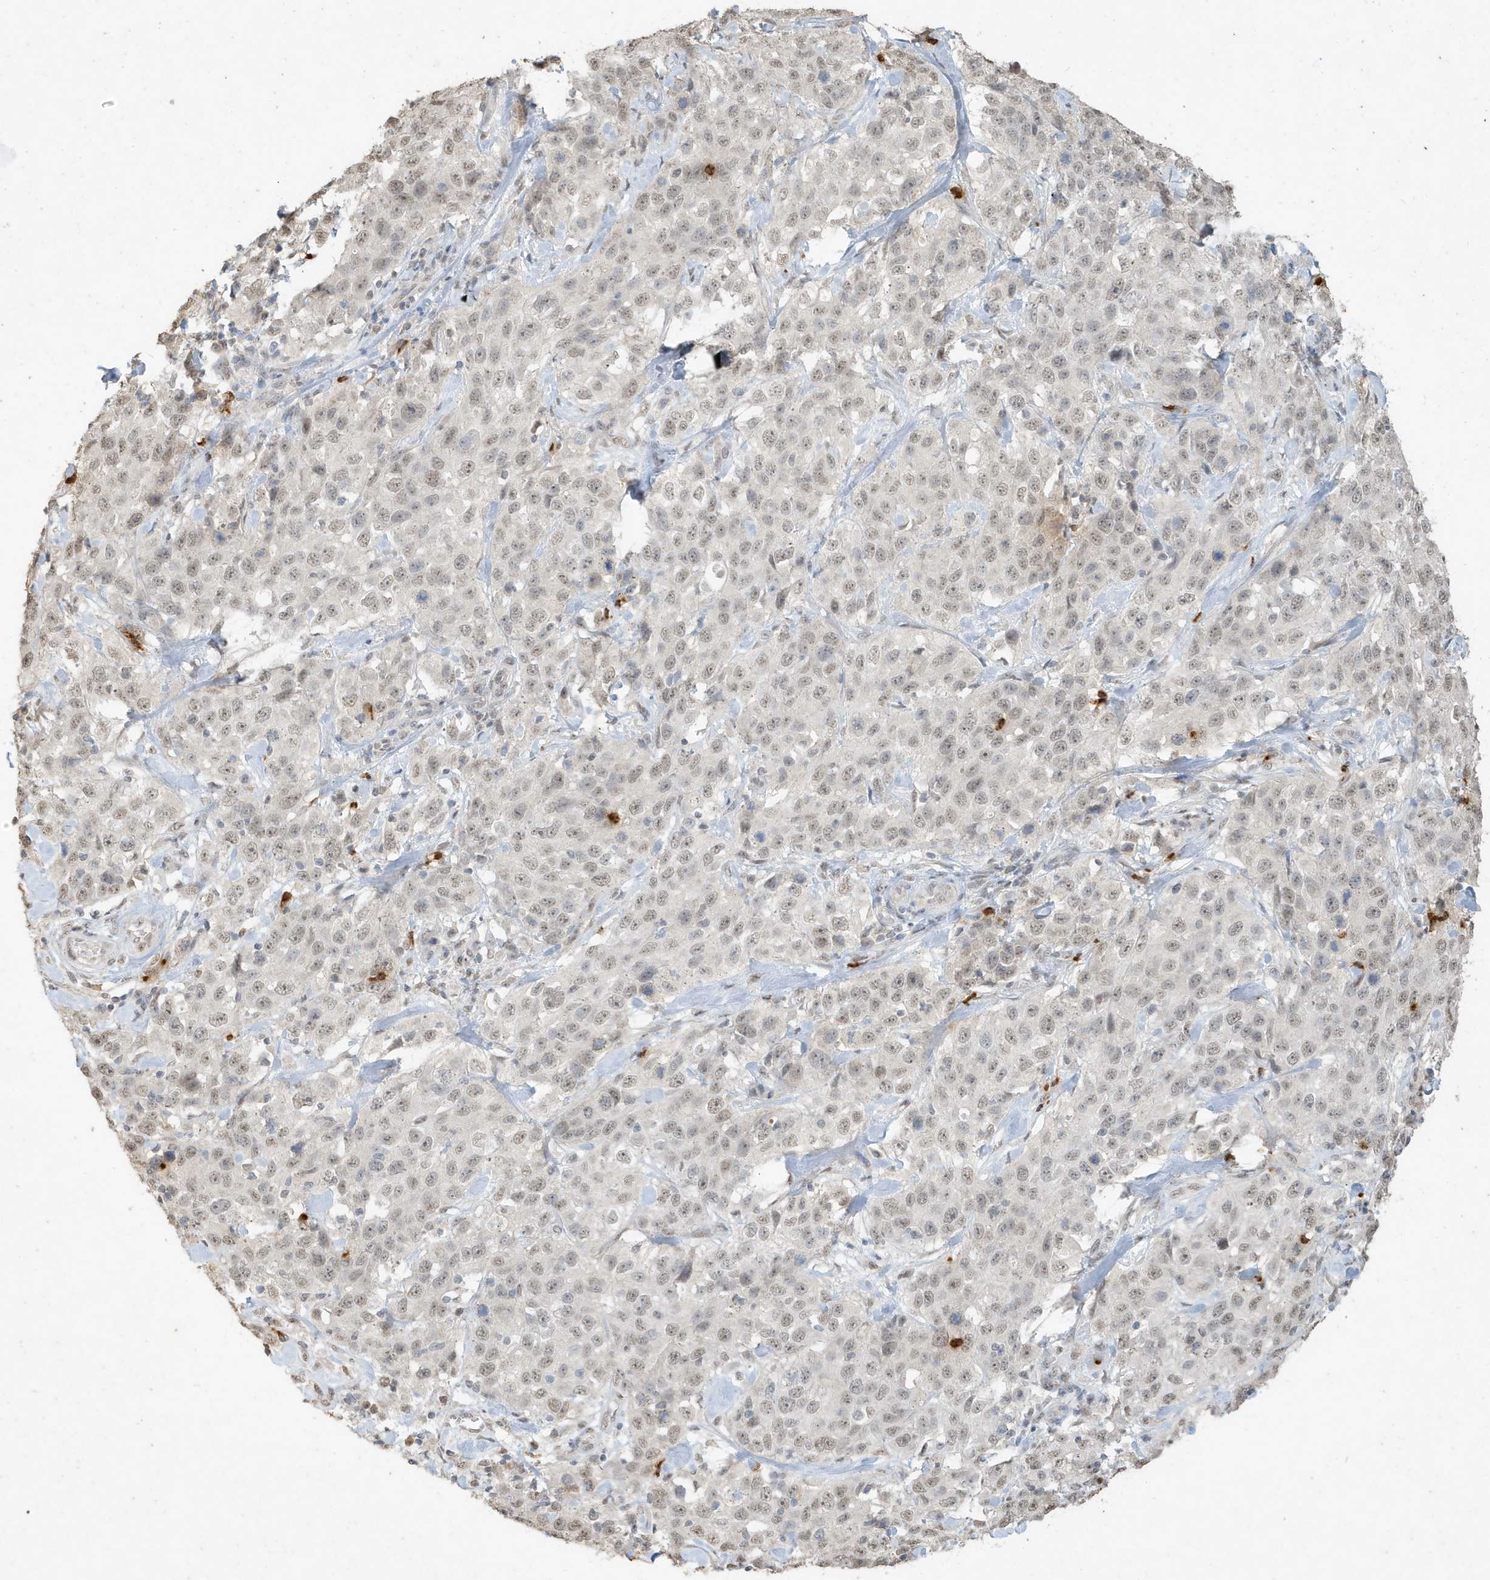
{"staining": {"intensity": "weak", "quantity": ">75%", "location": "nuclear"}, "tissue": "stomach cancer", "cell_type": "Tumor cells", "image_type": "cancer", "snomed": [{"axis": "morphology", "description": "Normal tissue, NOS"}, {"axis": "morphology", "description": "Adenocarcinoma, NOS"}, {"axis": "topography", "description": "Lymph node"}, {"axis": "topography", "description": "Stomach"}], "caption": "Brown immunohistochemical staining in stomach cancer demonstrates weak nuclear expression in approximately >75% of tumor cells.", "gene": "DEFA1", "patient": {"sex": "male", "age": 48}}